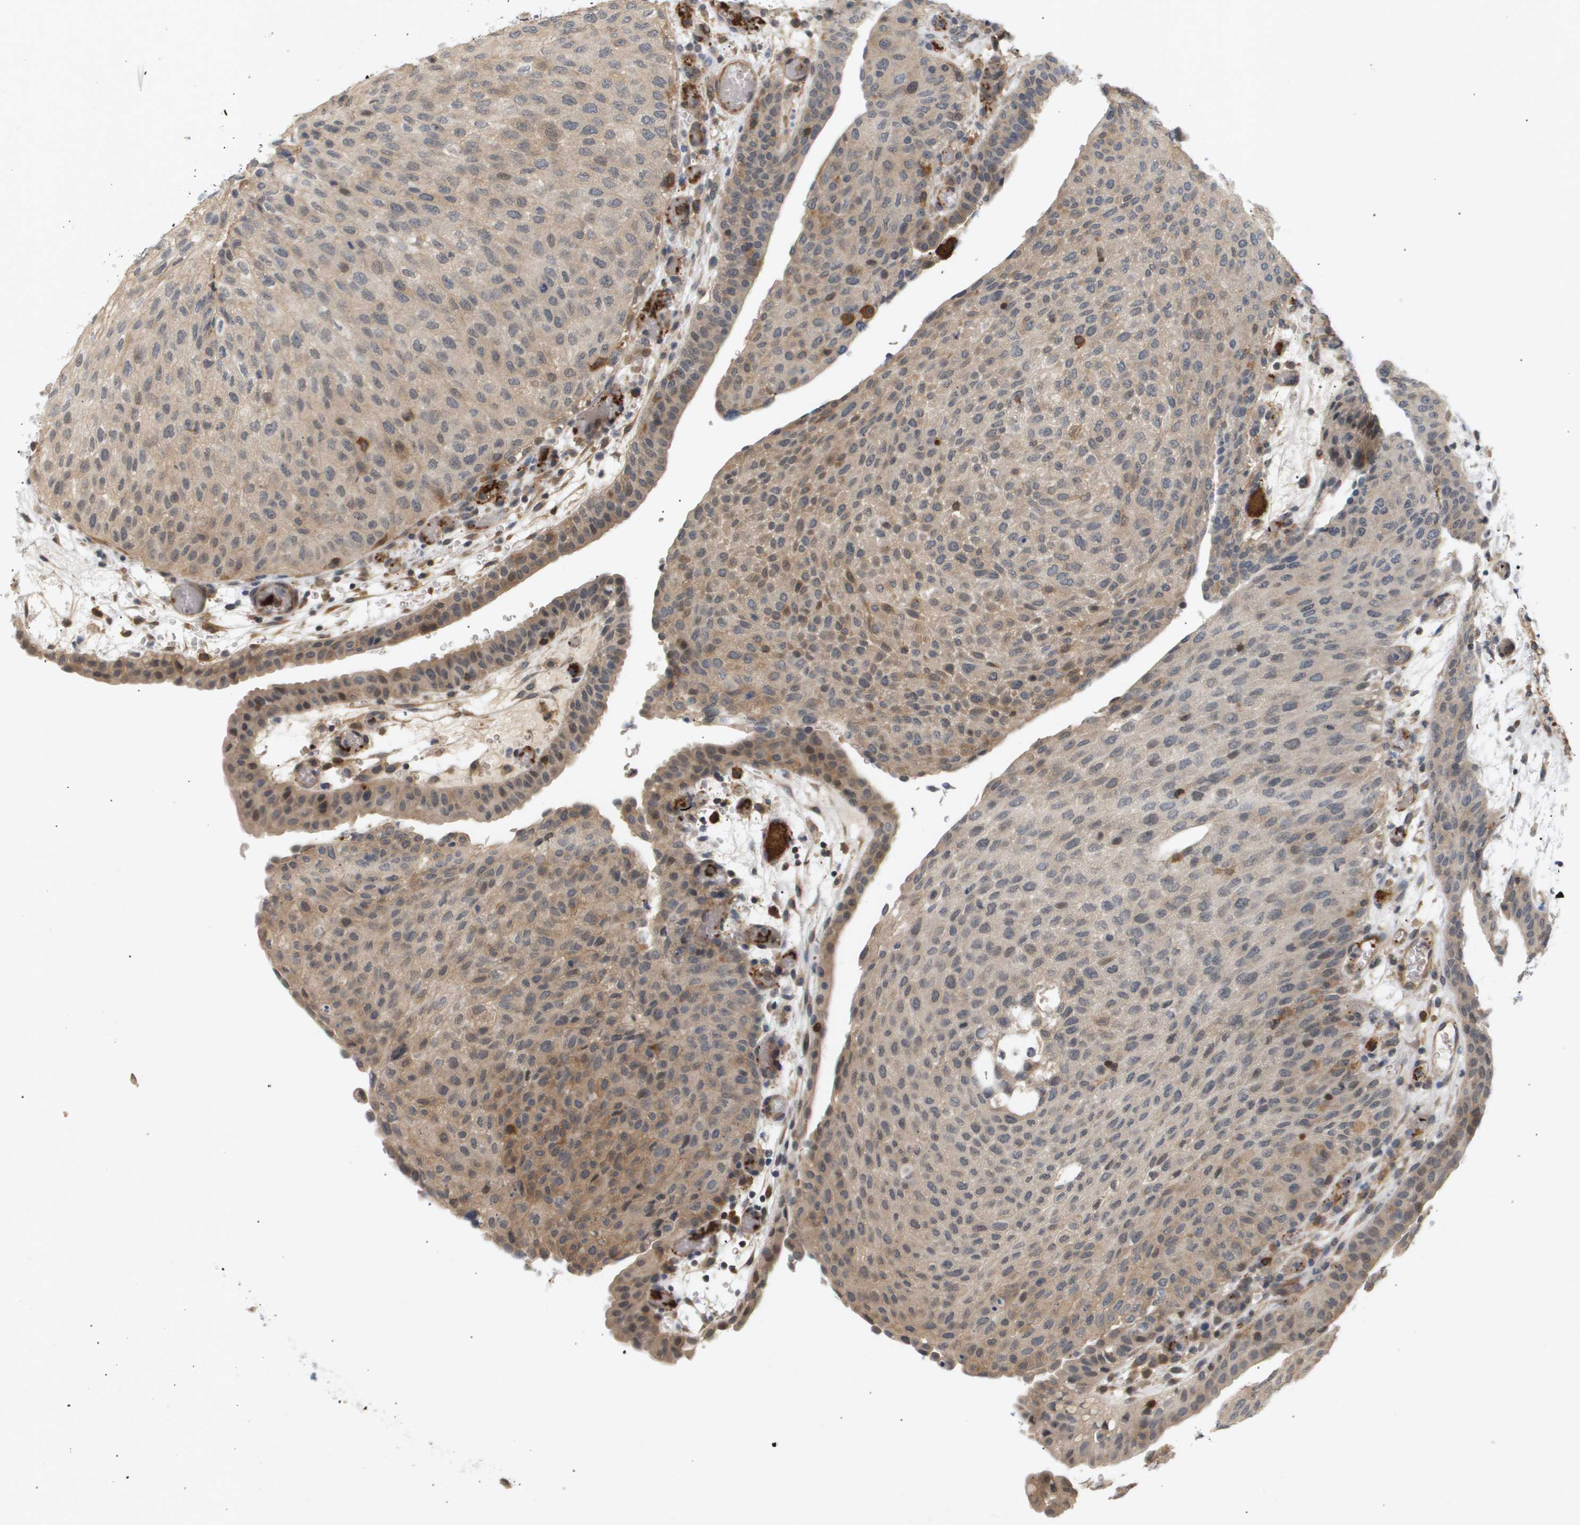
{"staining": {"intensity": "weak", "quantity": "25%-75%", "location": "cytoplasmic/membranous"}, "tissue": "urothelial cancer", "cell_type": "Tumor cells", "image_type": "cancer", "snomed": [{"axis": "morphology", "description": "Urothelial carcinoma, Low grade"}, {"axis": "morphology", "description": "Urothelial carcinoma, High grade"}, {"axis": "topography", "description": "Urinary bladder"}], "caption": "Brown immunohistochemical staining in human urothelial carcinoma (low-grade) exhibits weak cytoplasmic/membranous staining in approximately 25%-75% of tumor cells.", "gene": "CORO2B", "patient": {"sex": "male", "age": 35}}